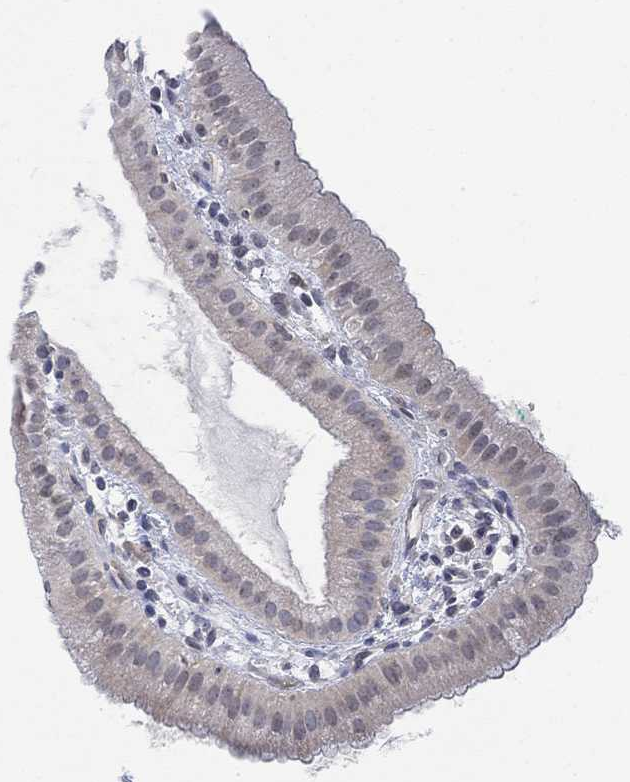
{"staining": {"intensity": "negative", "quantity": "none", "location": "none"}, "tissue": "gallbladder", "cell_type": "Glandular cells", "image_type": "normal", "snomed": [{"axis": "morphology", "description": "Normal tissue, NOS"}, {"axis": "topography", "description": "Gallbladder"}], "caption": "An image of gallbladder stained for a protein shows no brown staining in glandular cells. (Brightfield microscopy of DAB IHC at high magnification).", "gene": "TMEM255A", "patient": {"sex": "male", "age": 67}}